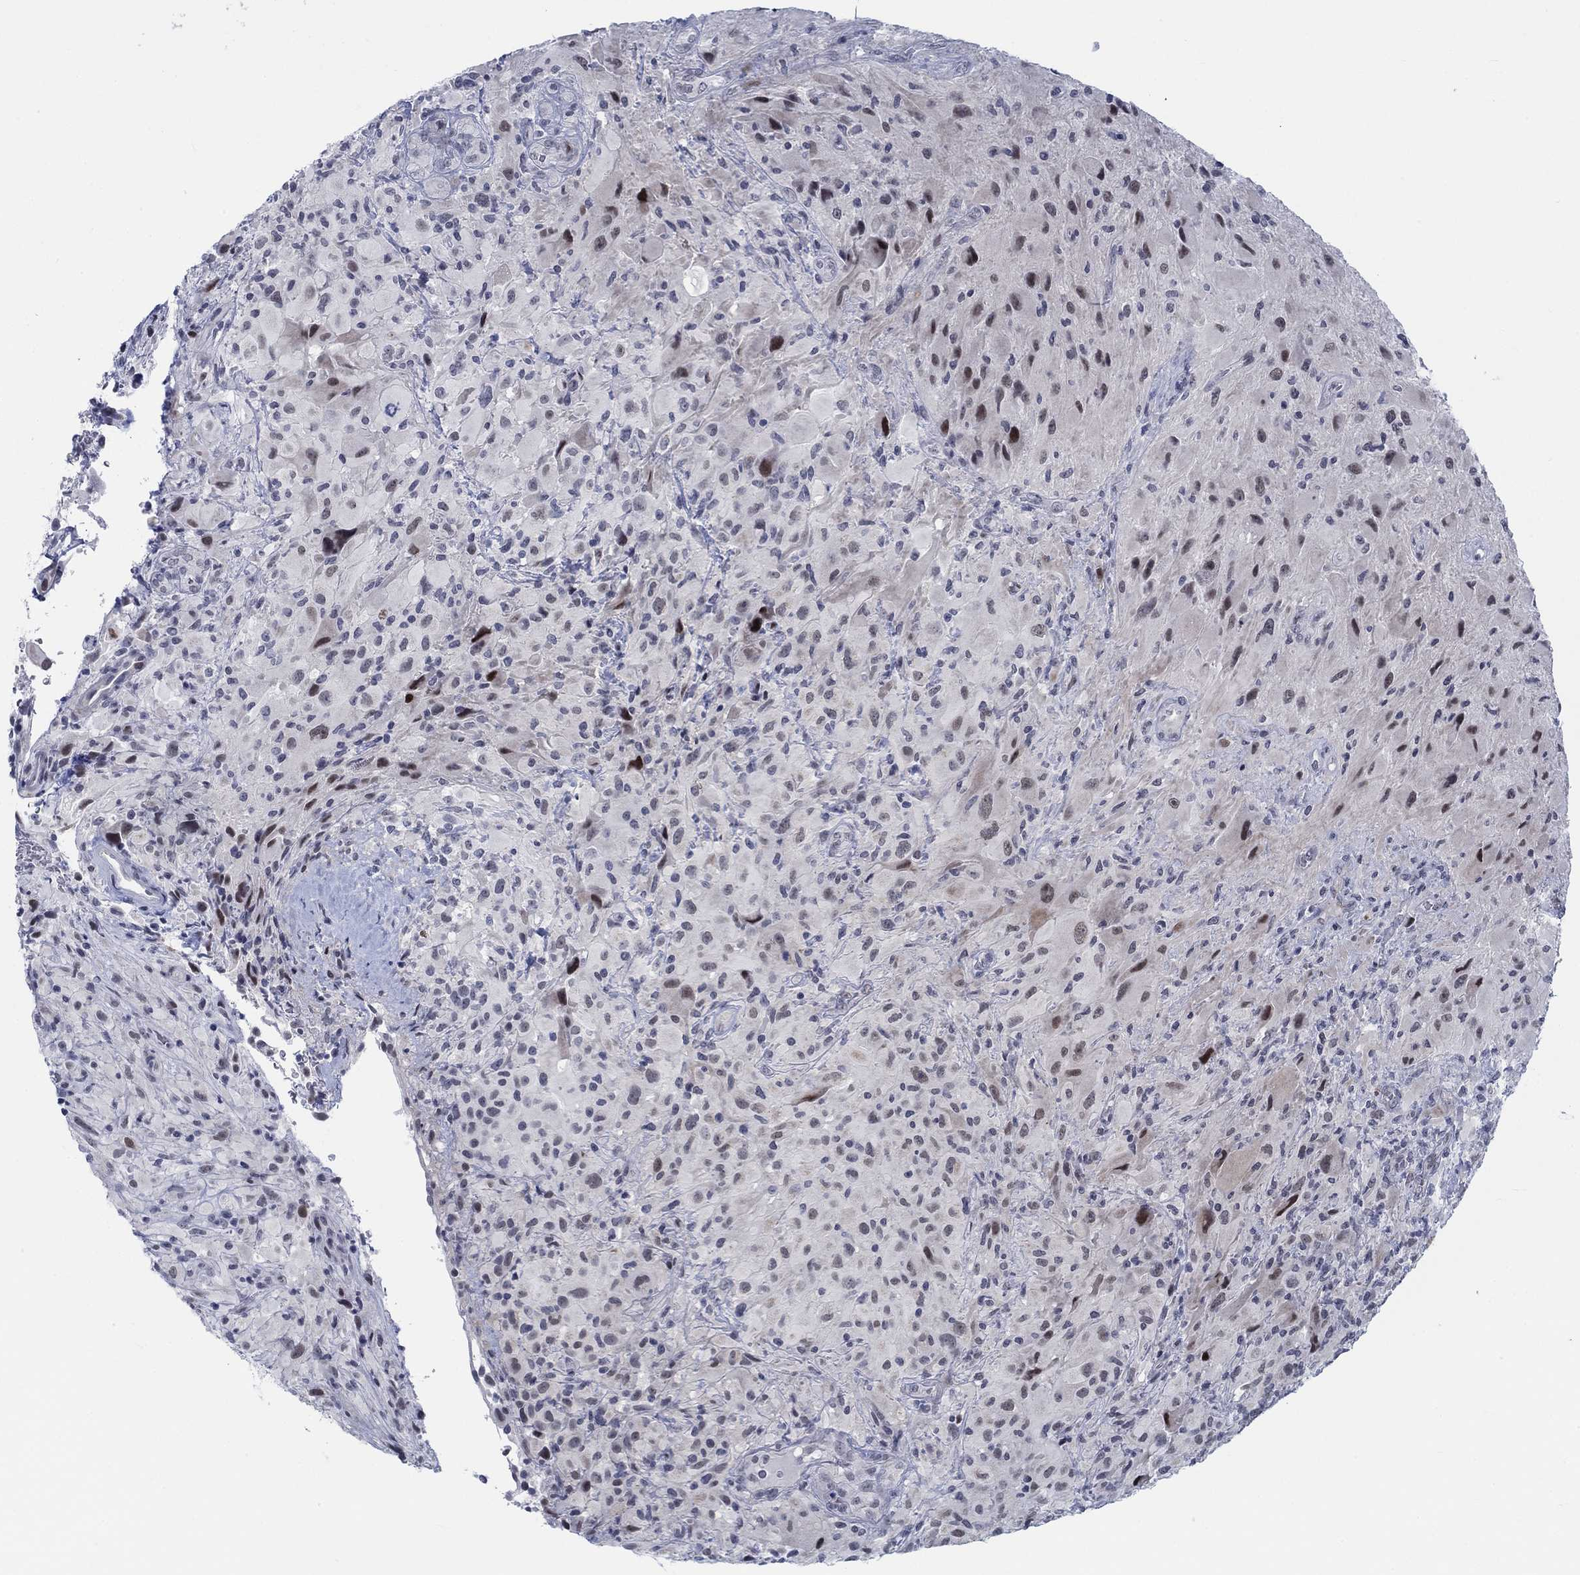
{"staining": {"intensity": "moderate", "quantity": "<25%", "location": "nuclear"}, "tissue": "glioma", "cell_type": "Tumor cells", "image_type": "cancer", "snomed": [{"axis": "morphology", "description": "Glioma, malignant, High grade"}, {"axis": "topography", "description": "Cerebral cortex"}], "caption": "The image reveals a brown stain indicating the presence of a protein in the nuclear of tumor cells in glioma. (DAB IHC, brown staining for protein, blue staining for nuclei).", "gene": "NEU3", "patient": {"sex": "male", "age": 35}}